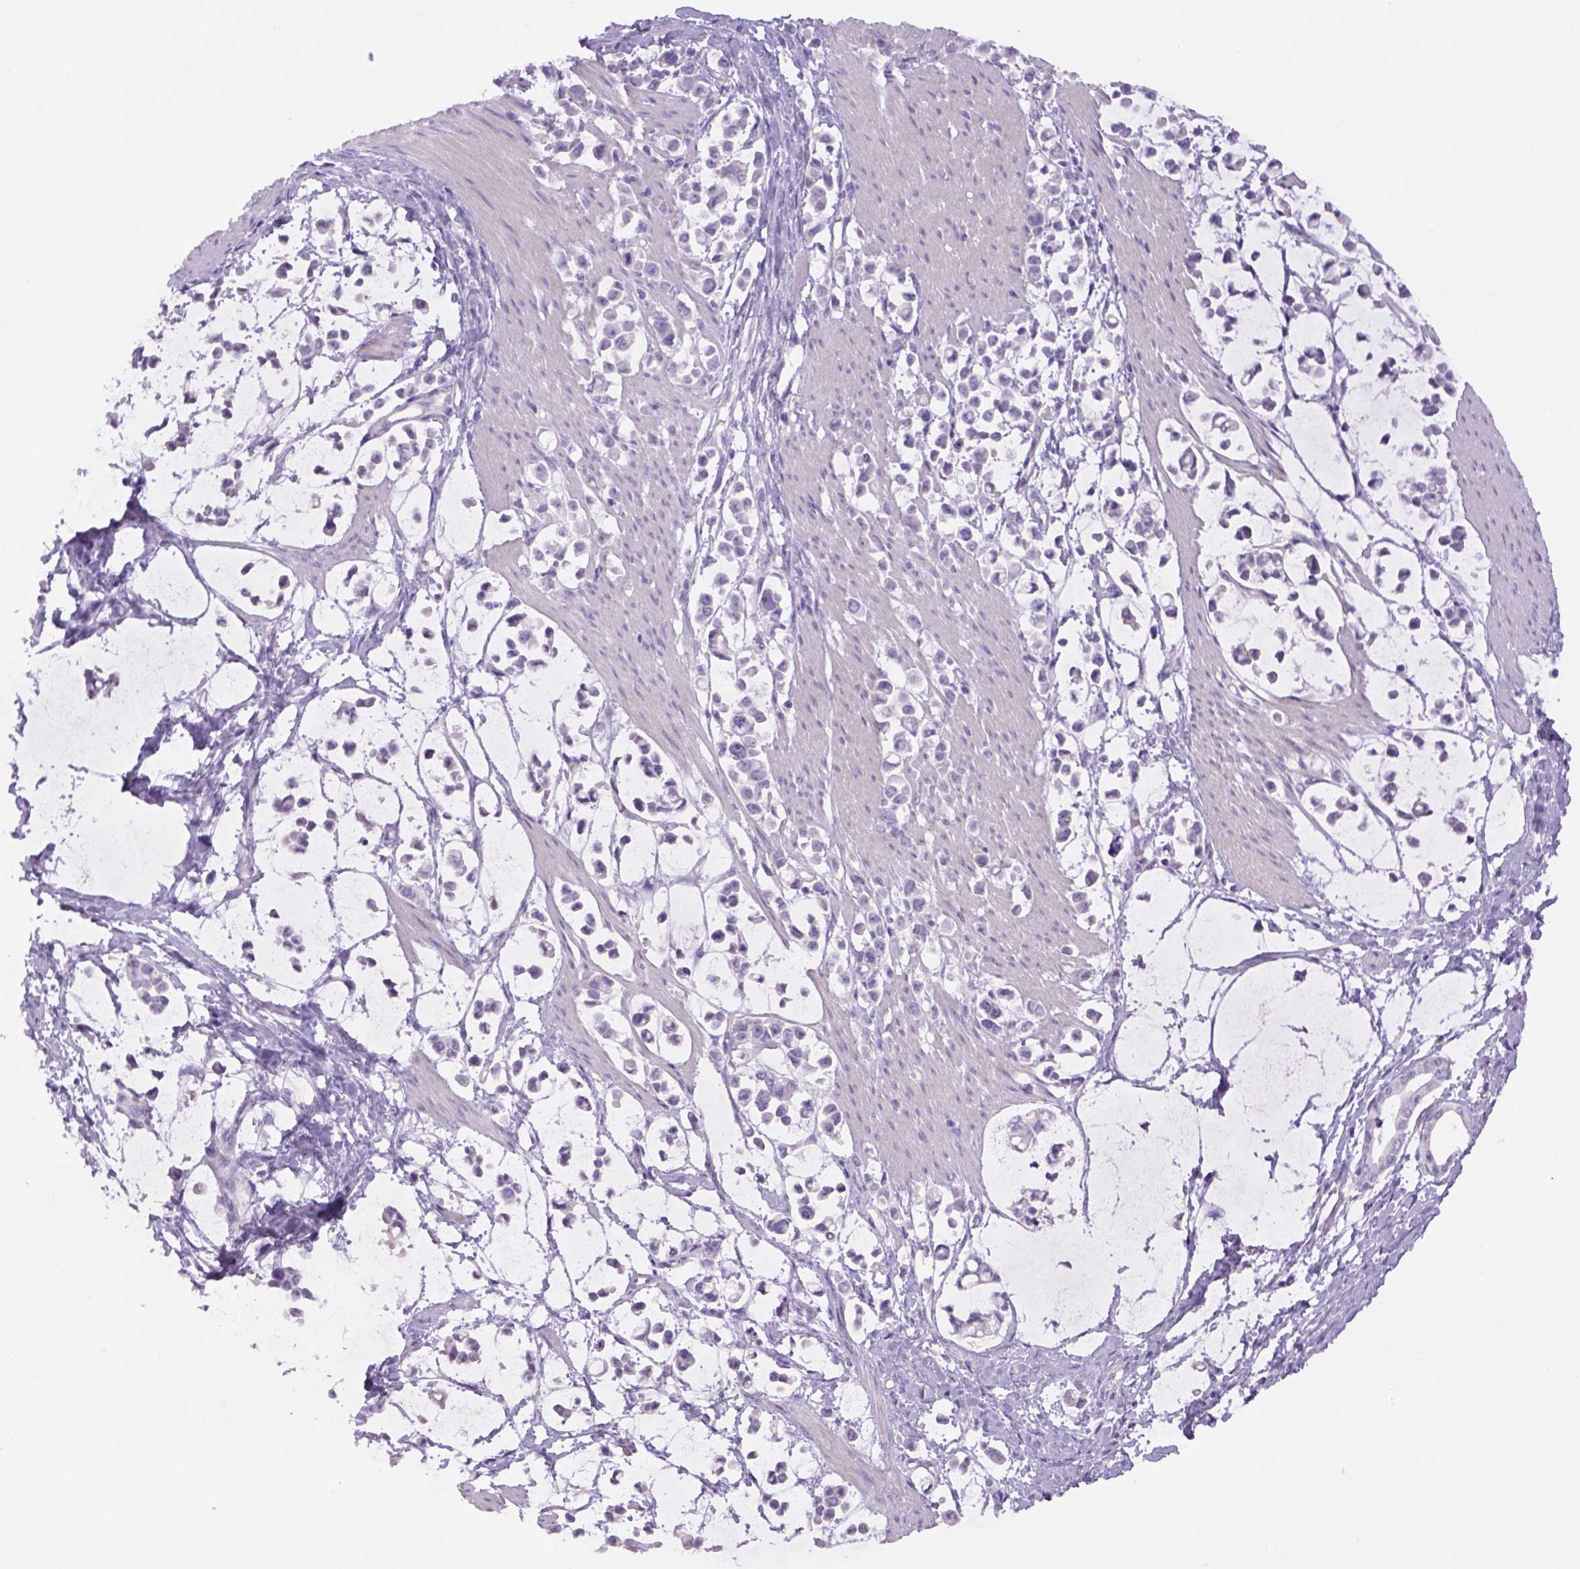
{"staining": {"intensity": "negative", "quantity": "none", "location": "none"}, "tissue": "stomach cancer", "cell_type": "Tumor cells", "image_type": "cancer", "snomed": [{"axis": "morphology", "description": "Adenocarcinoma, NOS"}, {"axis": "topography", "description": "Stomach"}], "caption": "A micrograph of human stomach cancer is negative for staining in tumor cells.", "gene": "TENM4", "patient": {"sex": "male", "age": 82}}